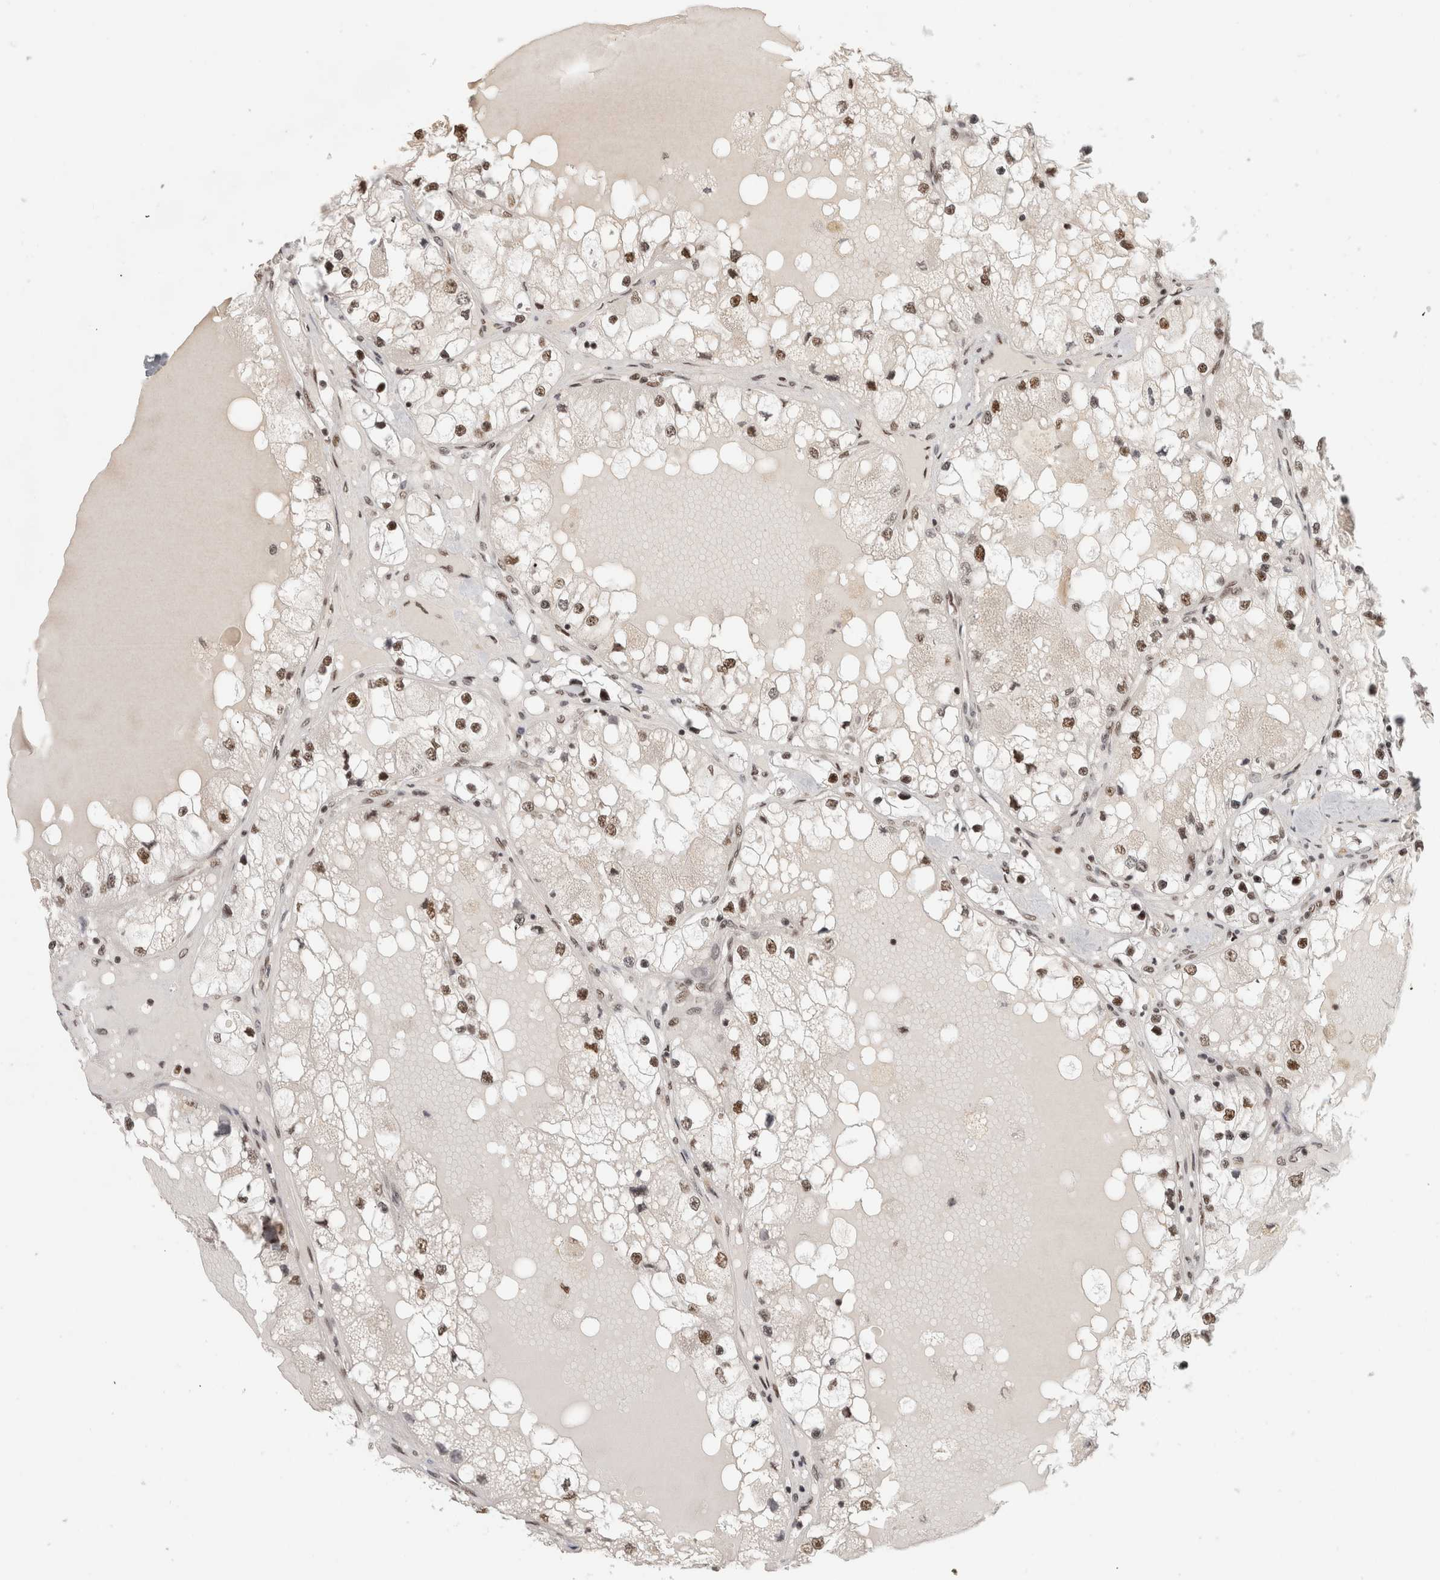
{"staining": {"intensity": "moderate", "quantity": ">75%", "location": "nuclear"}, "tissue": "renal cancer", "cell_type": "Tumor cells", "image_type": "cancer", "snomed": [{"axis": "morphology", "description": "Adenocarcinoma, NOS"}, {"axis": "topography", "description": "Kidney"}], "caption": "DAB (3,3'-diaminobenzidine) immunohistochemical staining of human renal adenocarcinoma exhibits moderate nuclear protein expression in about >75% of tumor cells.", "gene": "EBNA1BP2", "patient": {"sex": "male", "age": 68}}